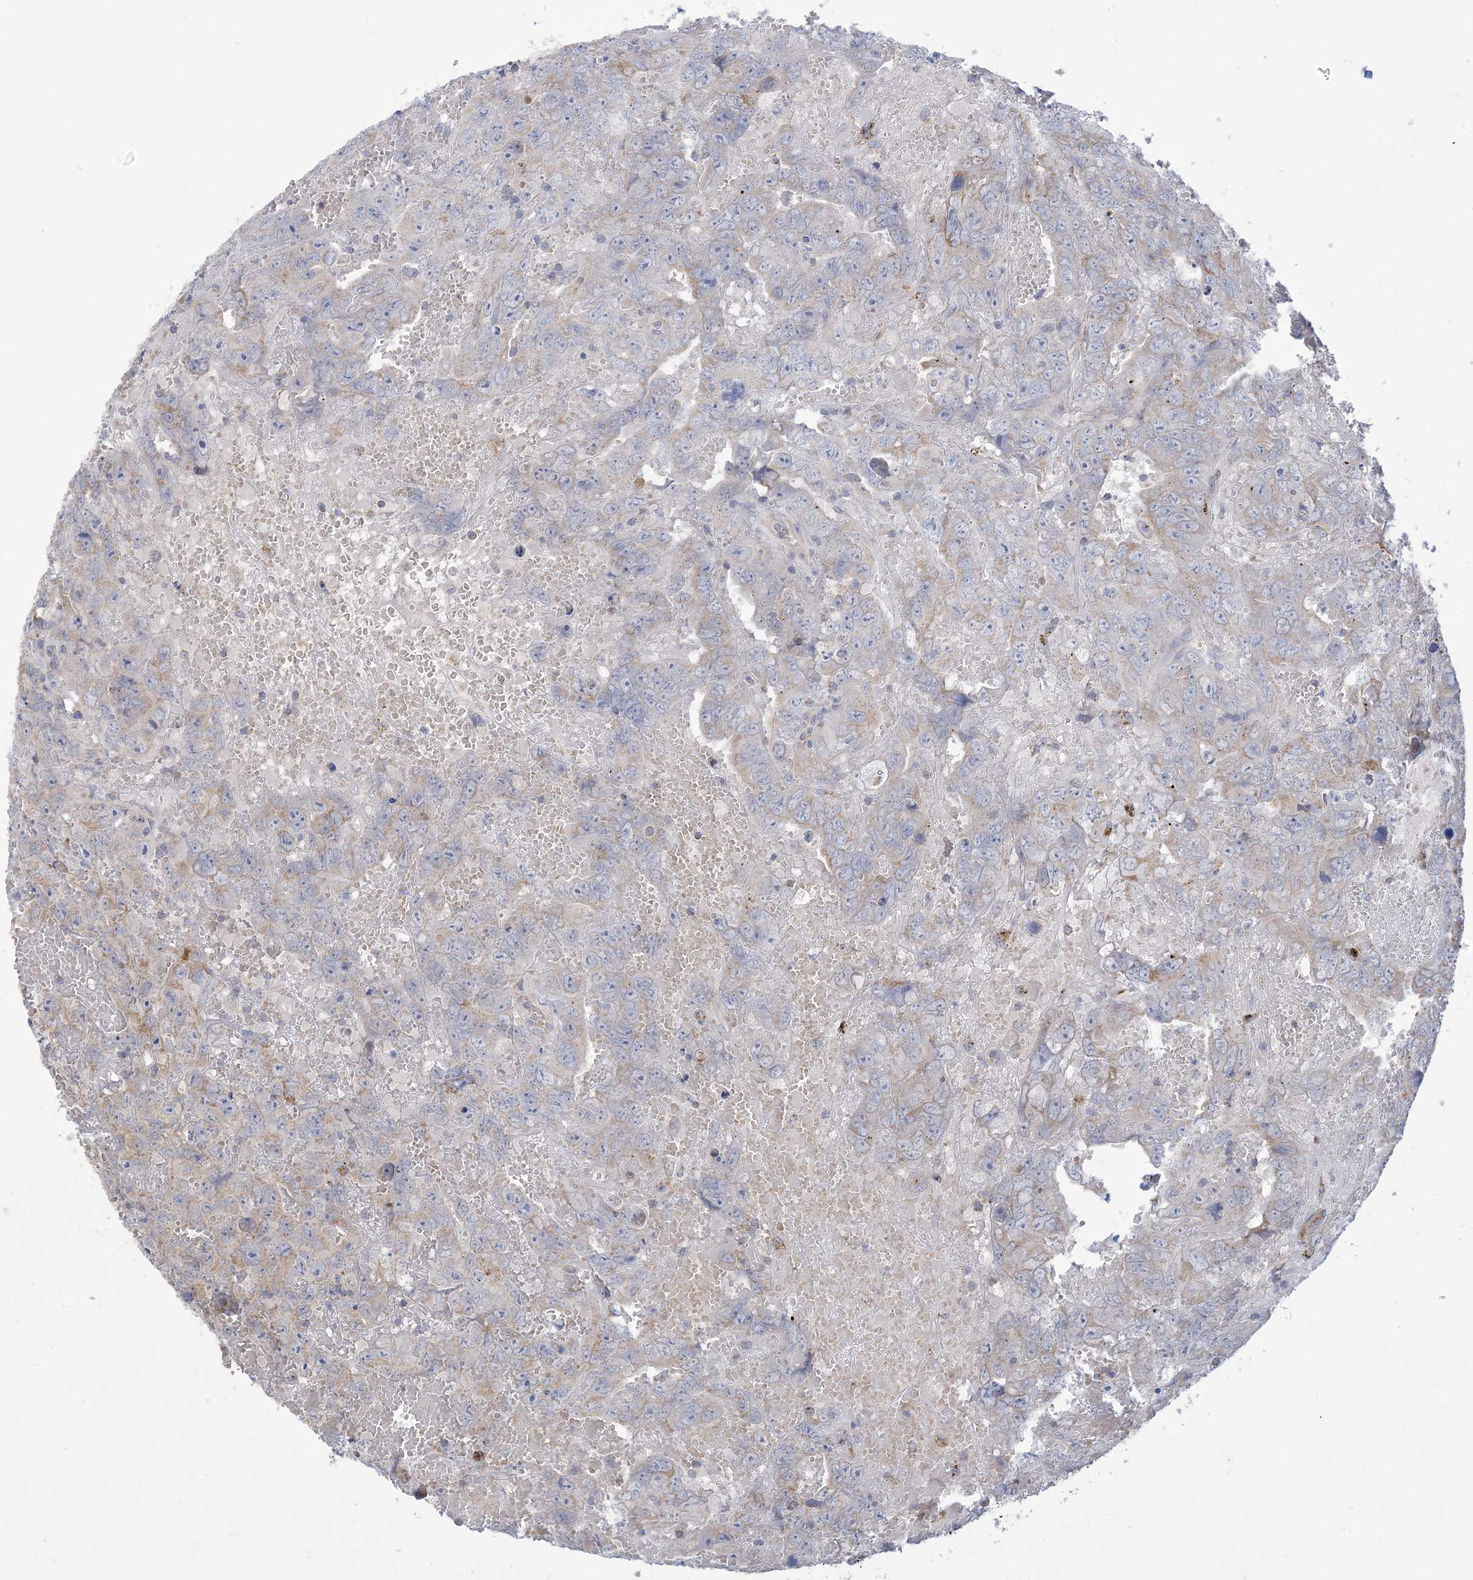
{"staining": {"intensity": "weak", "quantity": "<25%", "location": "cytoplasmic/membranous"}, "tissue": "testis cancer", "cell_type": "Tumor cells", "image_type": "cancer", "snomed": [{"axis": "morphology", "description": "Carcinoma, Embryonal, NOS"}, {"axis": "topography", "description": "Testis"}], "caption": "A high-resolution micrograph shows immunohistochemistry (IHC) staining of testis embryonal carcinoma, which reveals no significant staining in tumor cells.", "gene": "CLEC16A", "patient": {"sex": "male", "age": 45}}